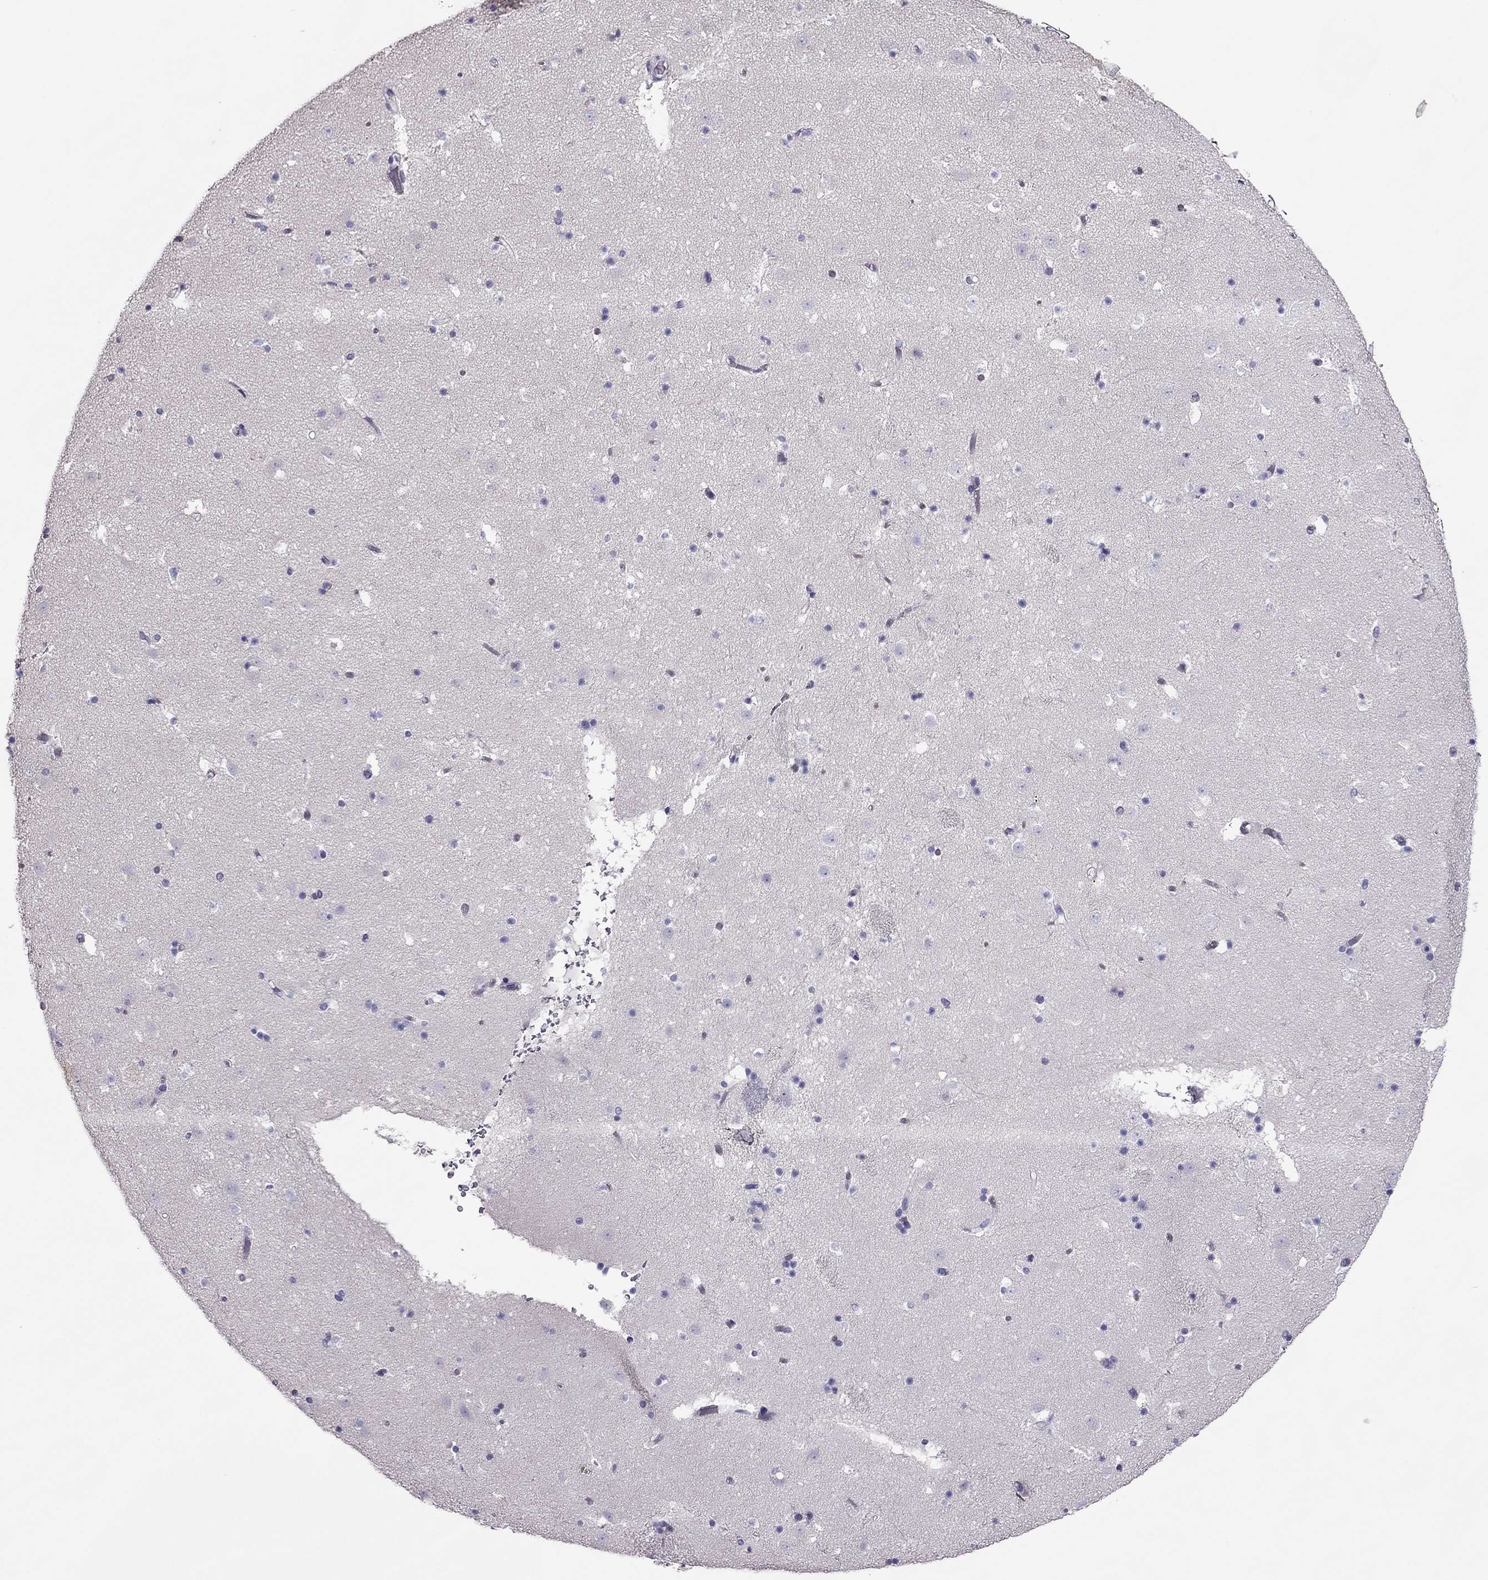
{"staining": {"intensity": "negative", "quantity": "none", "location": "none"}, "tissue": "caudate", "cell_type": "Glial cells", "image_type": "normal", "snomed": [{"axis": "morphology", "description": "Normal tissue, NOS"}, {"axis": "topography", "description": "Lateral ventricle wall"}], "caption": "Glial cells are negative for brown protein staining in normal caudate.", "gene": "PDE6A", "patient": {"sex": "female", "age": 42}}